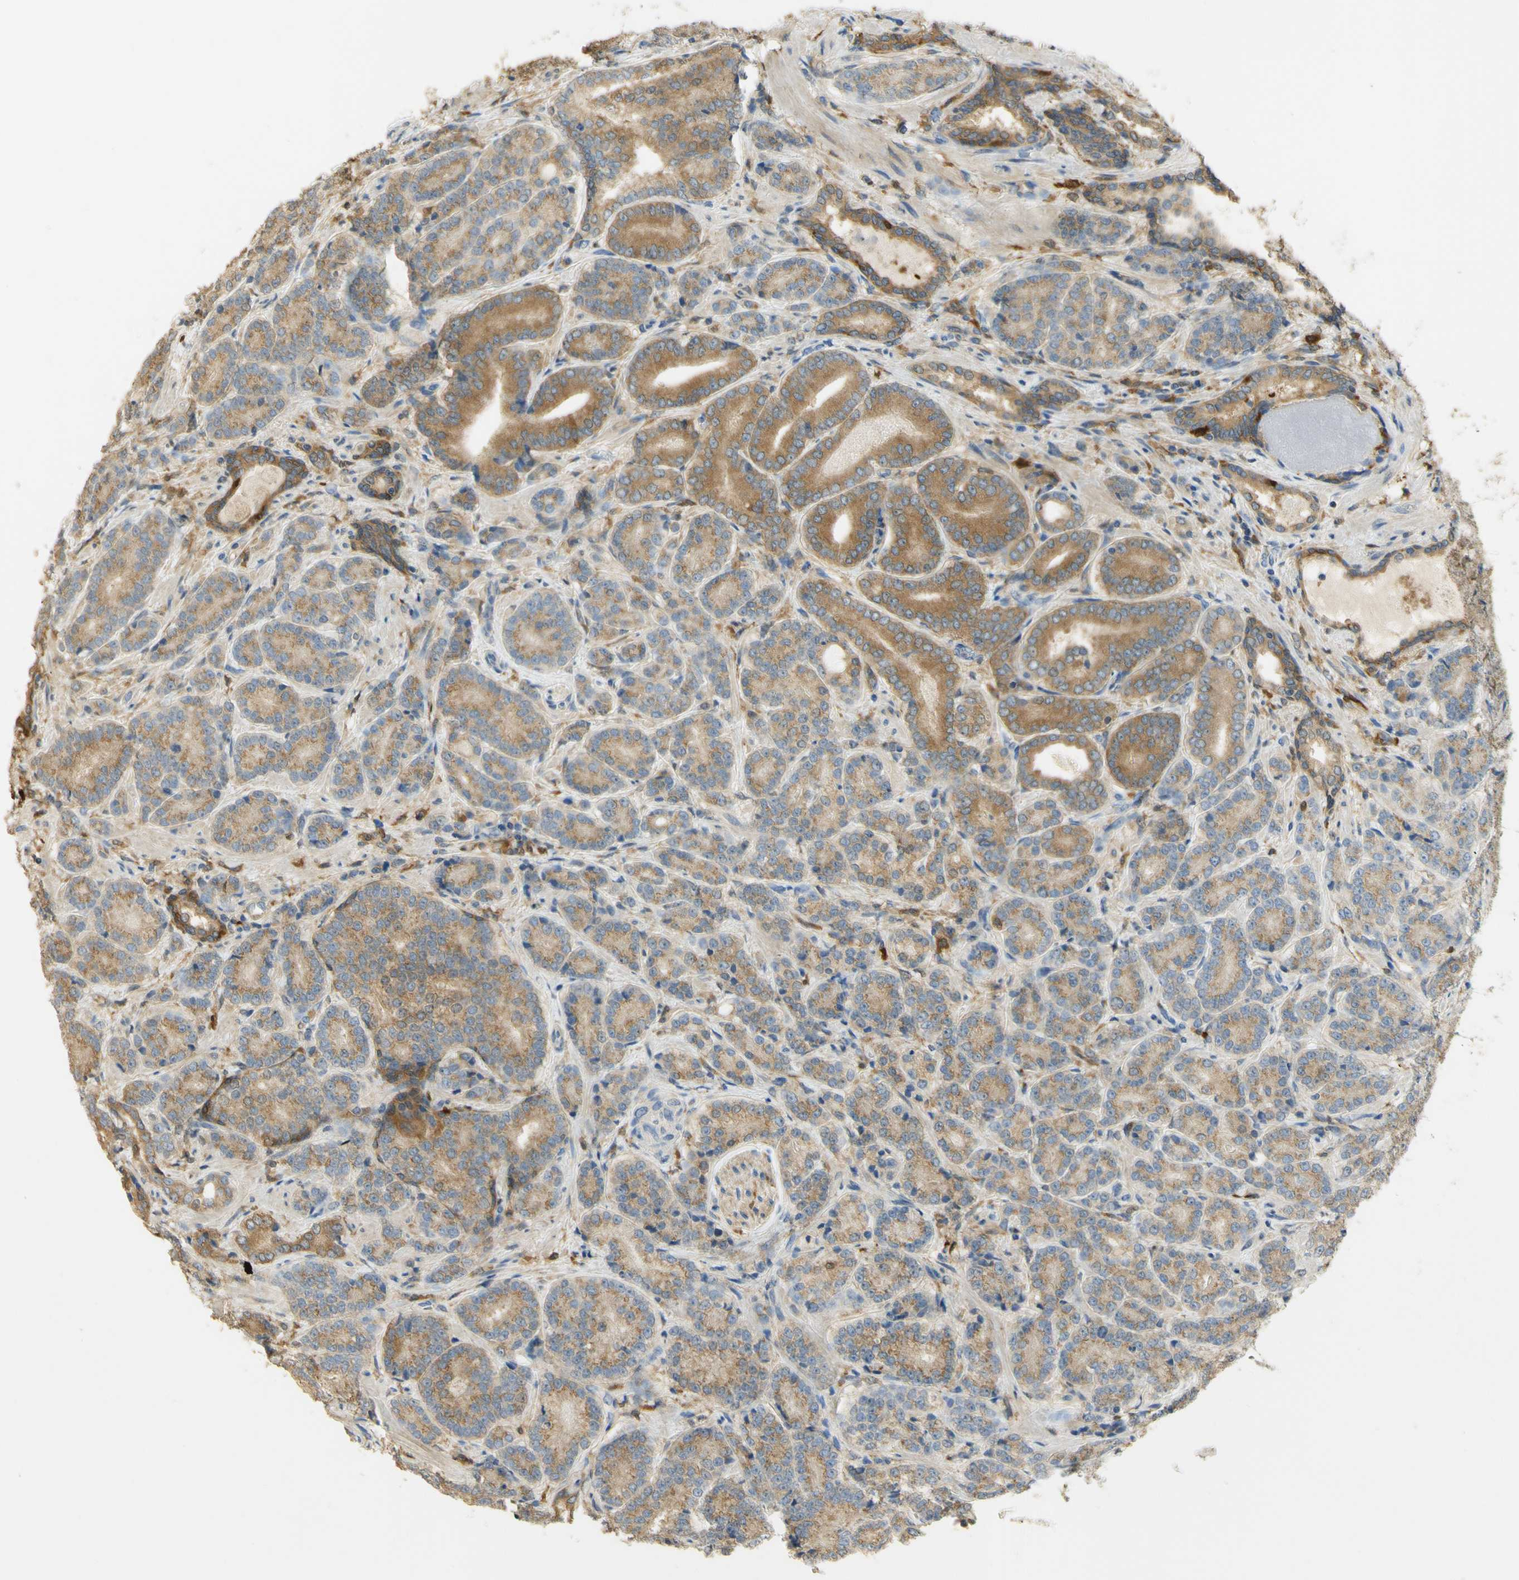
{"staining": {"intensity": "moderate", "quantity": ">75%", "location": "cytoplasmic/membranous"}, "tissue": "prostate cancer", "cell_type": "Tumor cells", "image_type": "cancer", "snomed": [{"axis": "morphology", "description": "Adenocarcinoma, High grade"}, {"axis": "topography", "description": "Prostate"}], "caption": "This image reveals immunohistochemistry staining of human prostate cancer, with medium moderate cytoplasmic/membranous staining in about >75% of tumor cells.", "gene": "PAK1", "patient": {"sex": "male", "age": 61}}